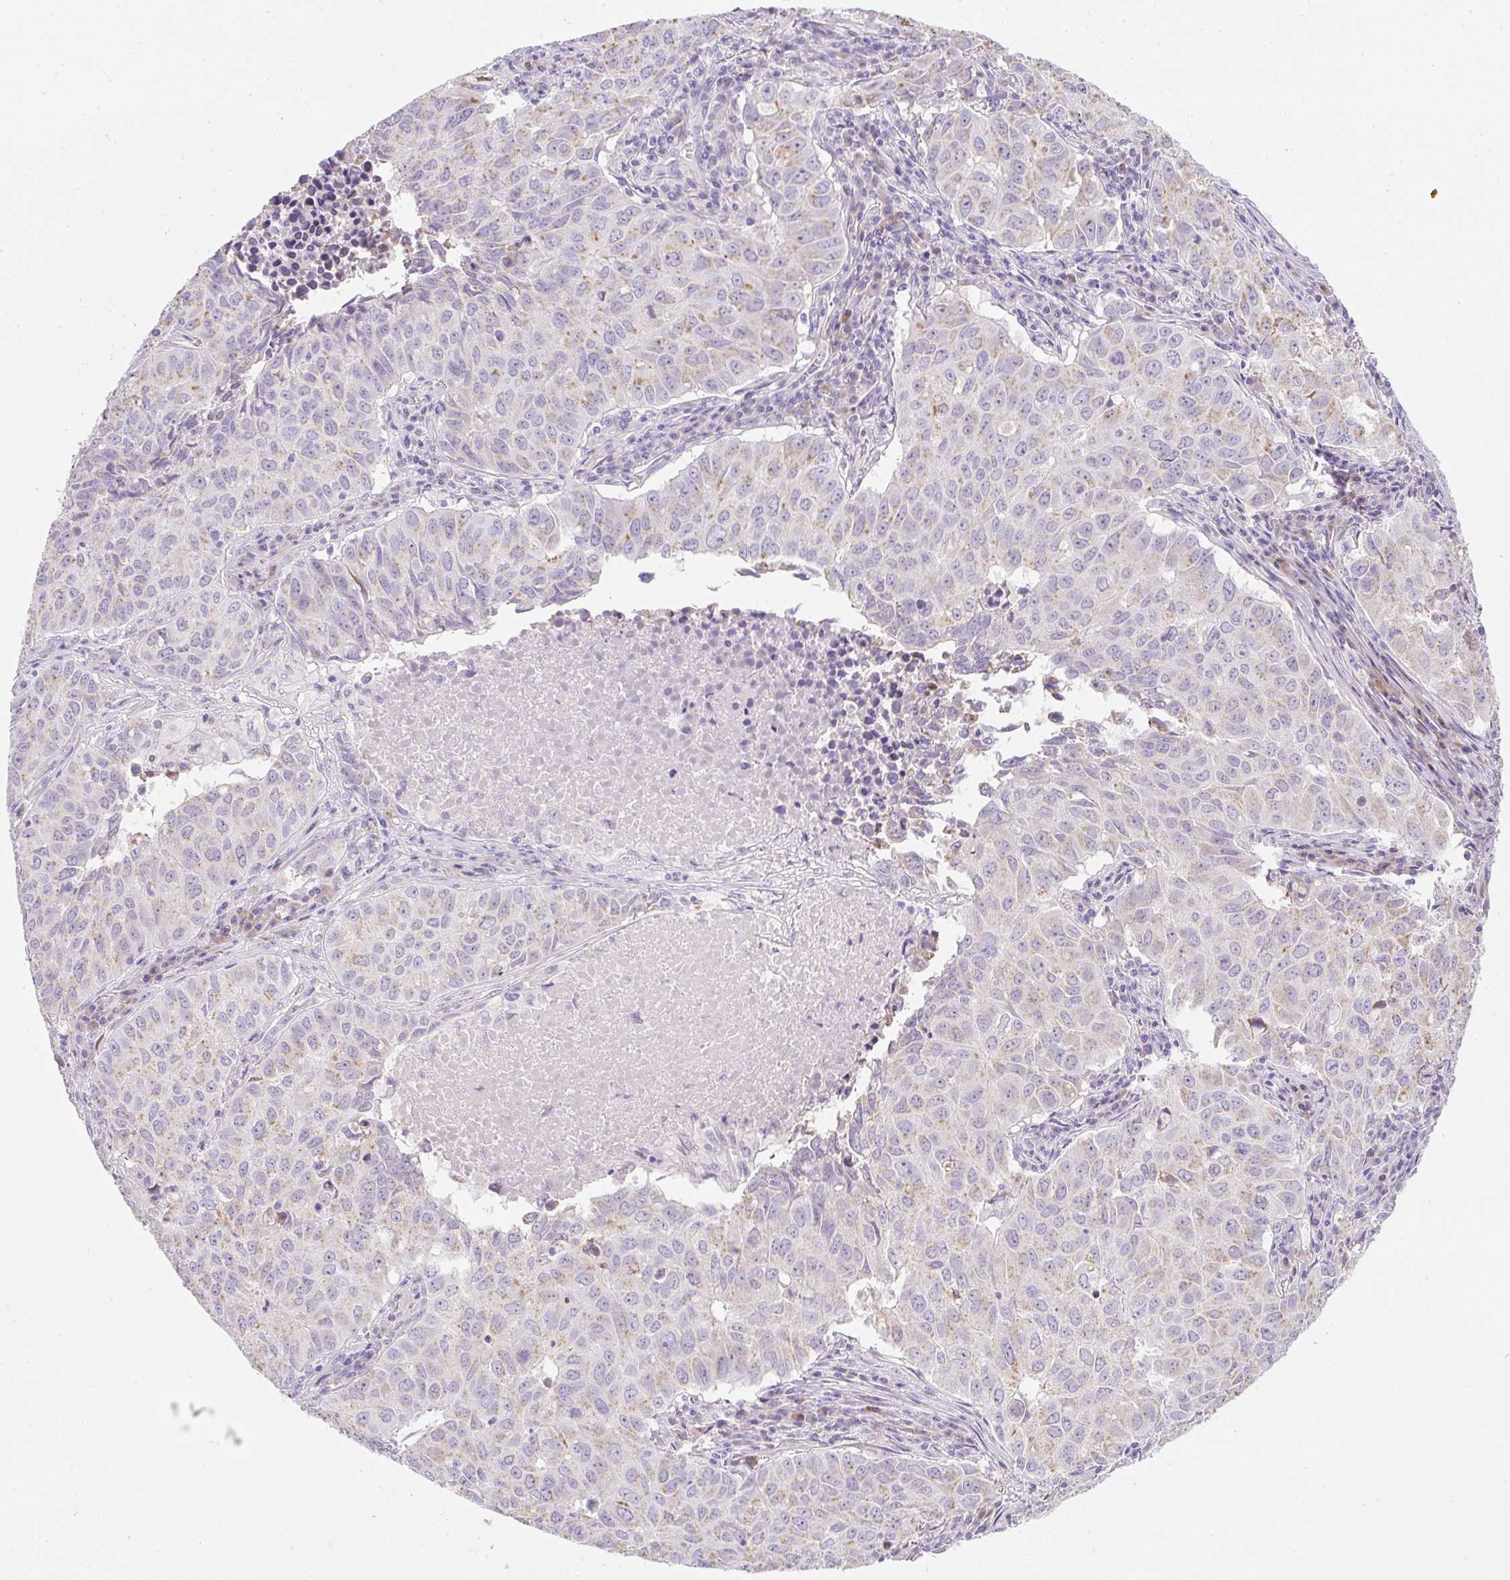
{"staining": {"intensity": "weak", "quantity": "25%-75%", "location": "cytoplasmic/membranous"}, "tissue": "lung cancer", "cell_type": "Tumor cells", "image_type": "cancer", "snomed": [{"axis": "morphology", "description": "Adenocarcinoma, NOS"}, {"axis": "topography", "description": "Lung"}], "caption": "IHC histopathology image of neoplastic tissue: human adenocarcinoma (lung) stained using immunohistochemistry (IHC) exhibits low levels of weak protein expression localized specifically in the cytoplasmic/membranous of tumor cells, appearing as a cytoplasmic/membranous brown color.", "gene": "DTX4", "patient": {"sex": "female", "age": 50}}